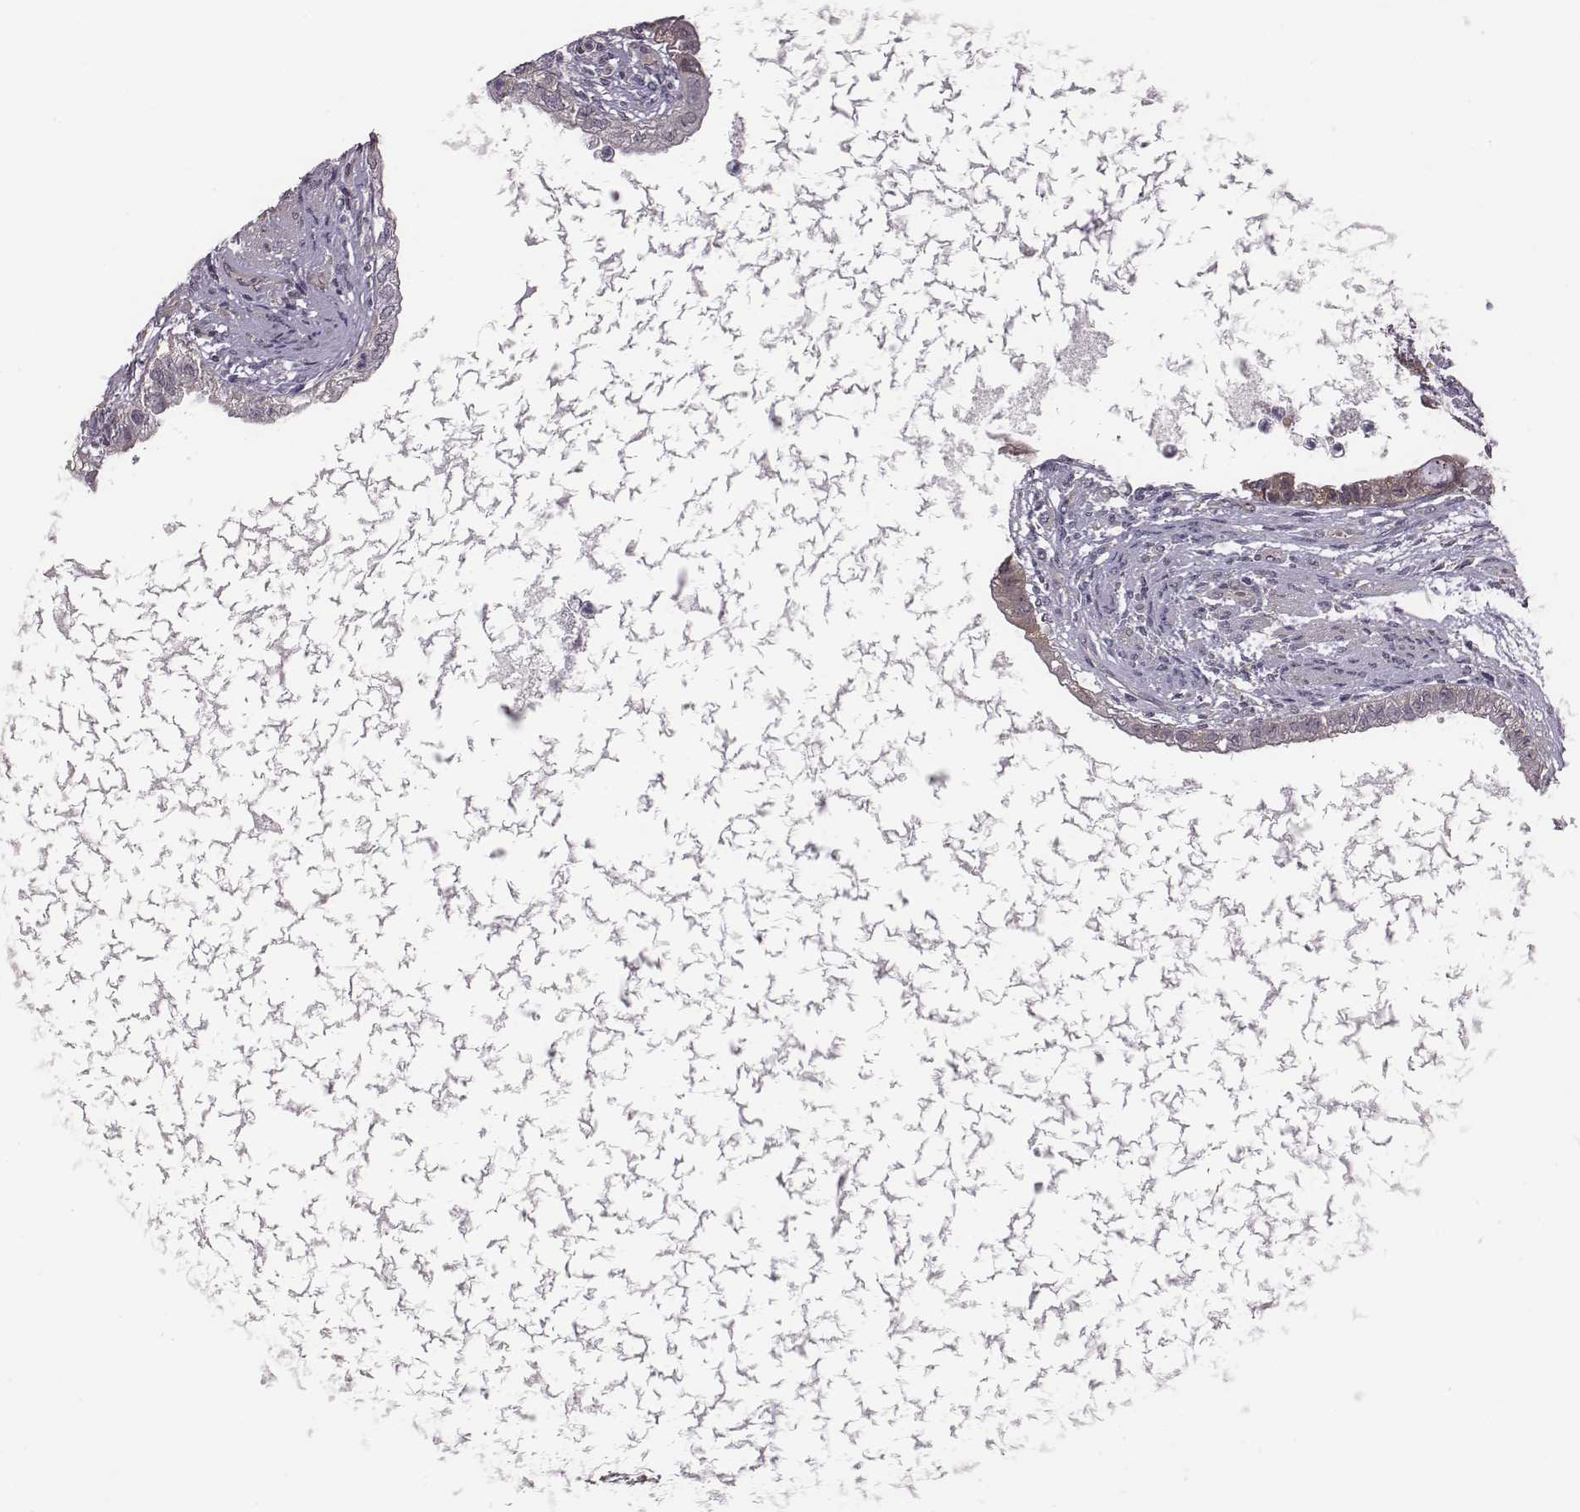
{"staining": {"intensity": "moderate", "quantity": "<25%", "location": "cytoplasmic/membranous"}, "tissue": "testis cancer", "cell_type": "Tumor cells", "image_type": "cancer", "snomed": [{"axis": "morphology", "description": "Carcinoma, Embryonal, NOS"}, {"axis": "topography", "description": "Testis"}], "caption": "Protein staining by immunohistochemistry reveals moderate cytoplasmic/membranous expression in about <25% of tumor cells in testis embryonal carcinoma.", "gene": "SMURF2", "patient": {"sex": "male", "age": 26}}